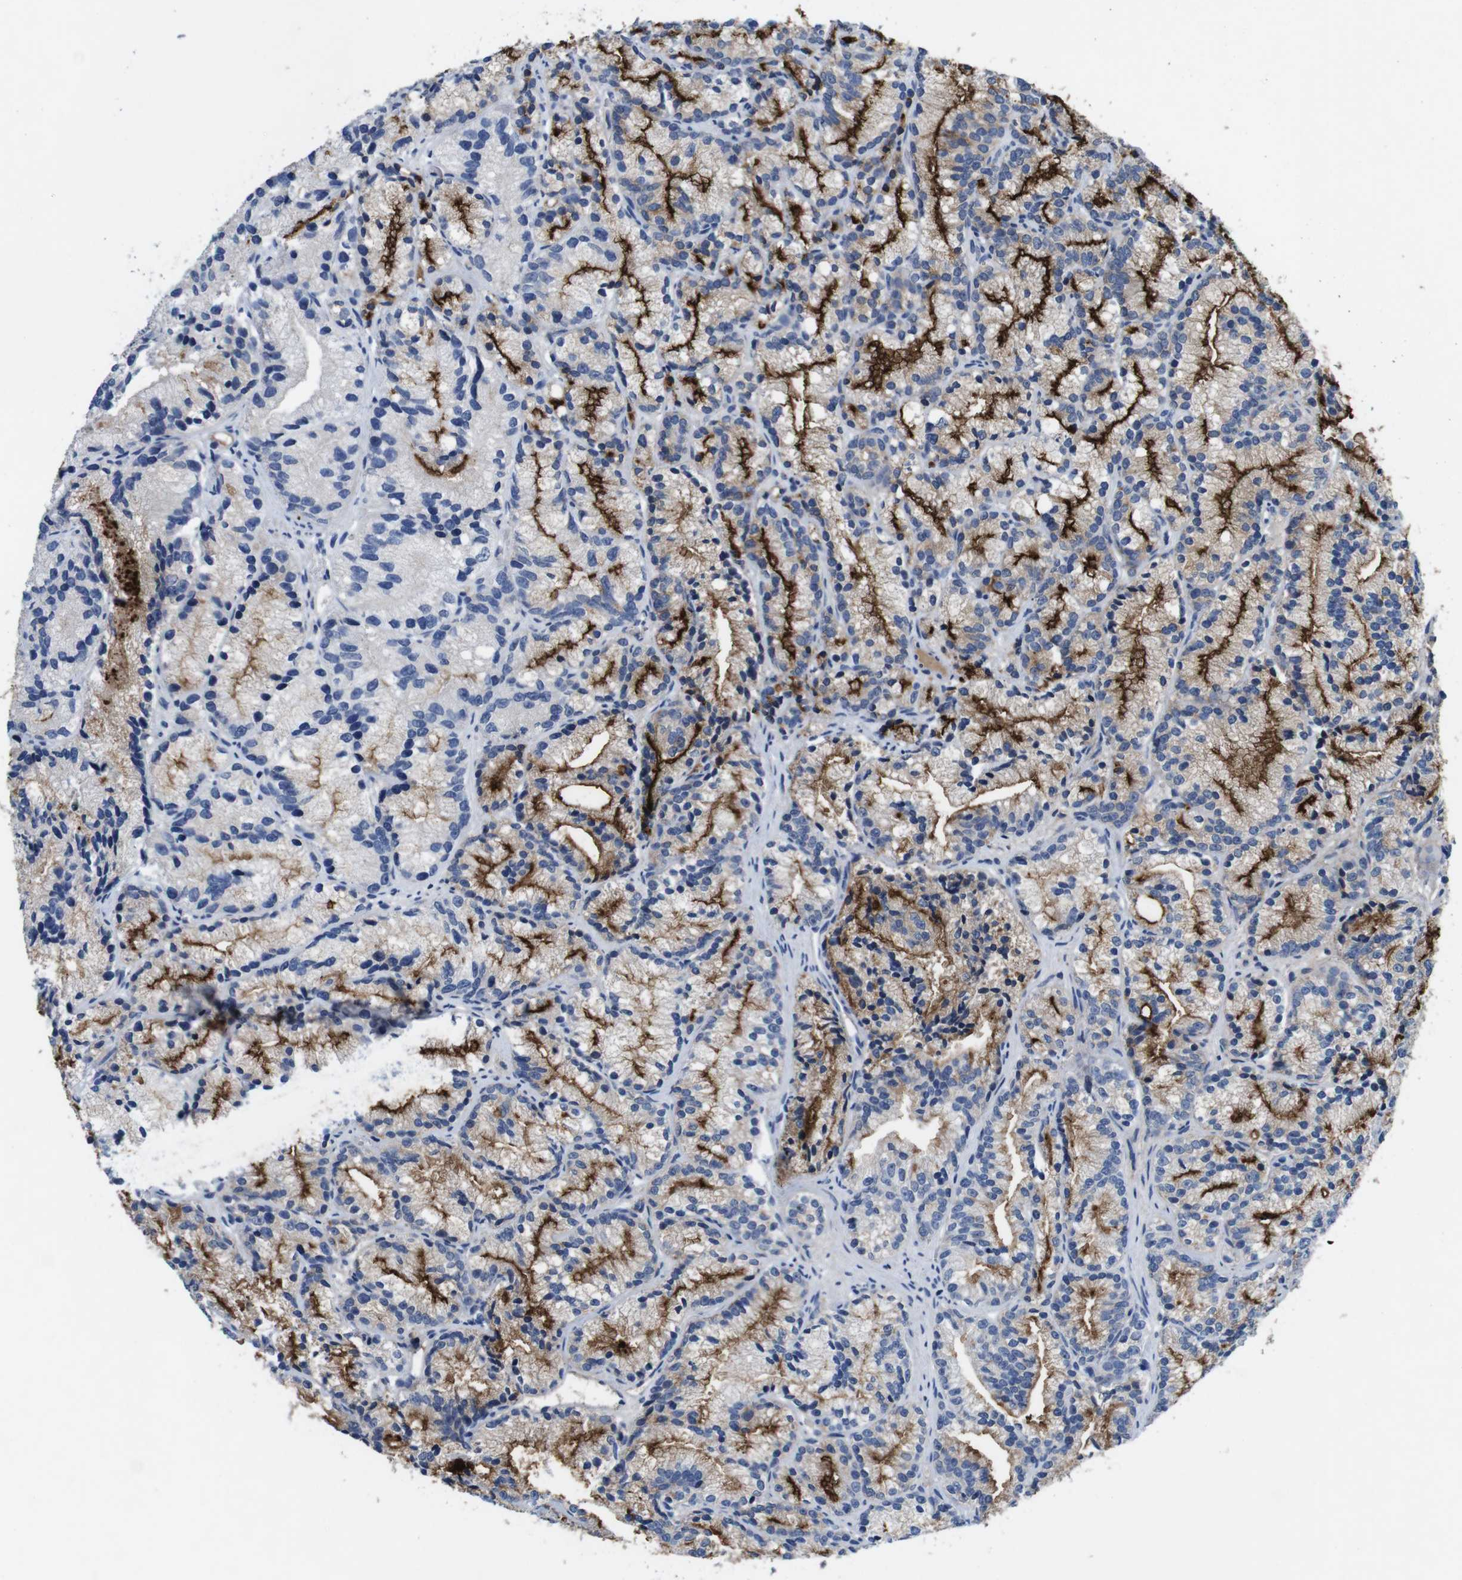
{"staining": {"intensity": "strong", "quantity": ">75%", "location": "cytoplasmic/membranous"}, "tissue": "prostate cancer", "cell_type": "Tumor cells", "image_type": "cancer", "snomed": [{"axis": "morphology", "description": "Adenocarcinoma, Low grade"}, {"axis": "topography", "description": "Prostate"}], "caption": "The immunohistochemical stain highlights strong cytoplasmic/membranous expression in tumor cells of adenocarcinoma (low-grade) (prostate) tissue.", "gene": "C1RL", "patient": {"sex": "male", "age": 89}}